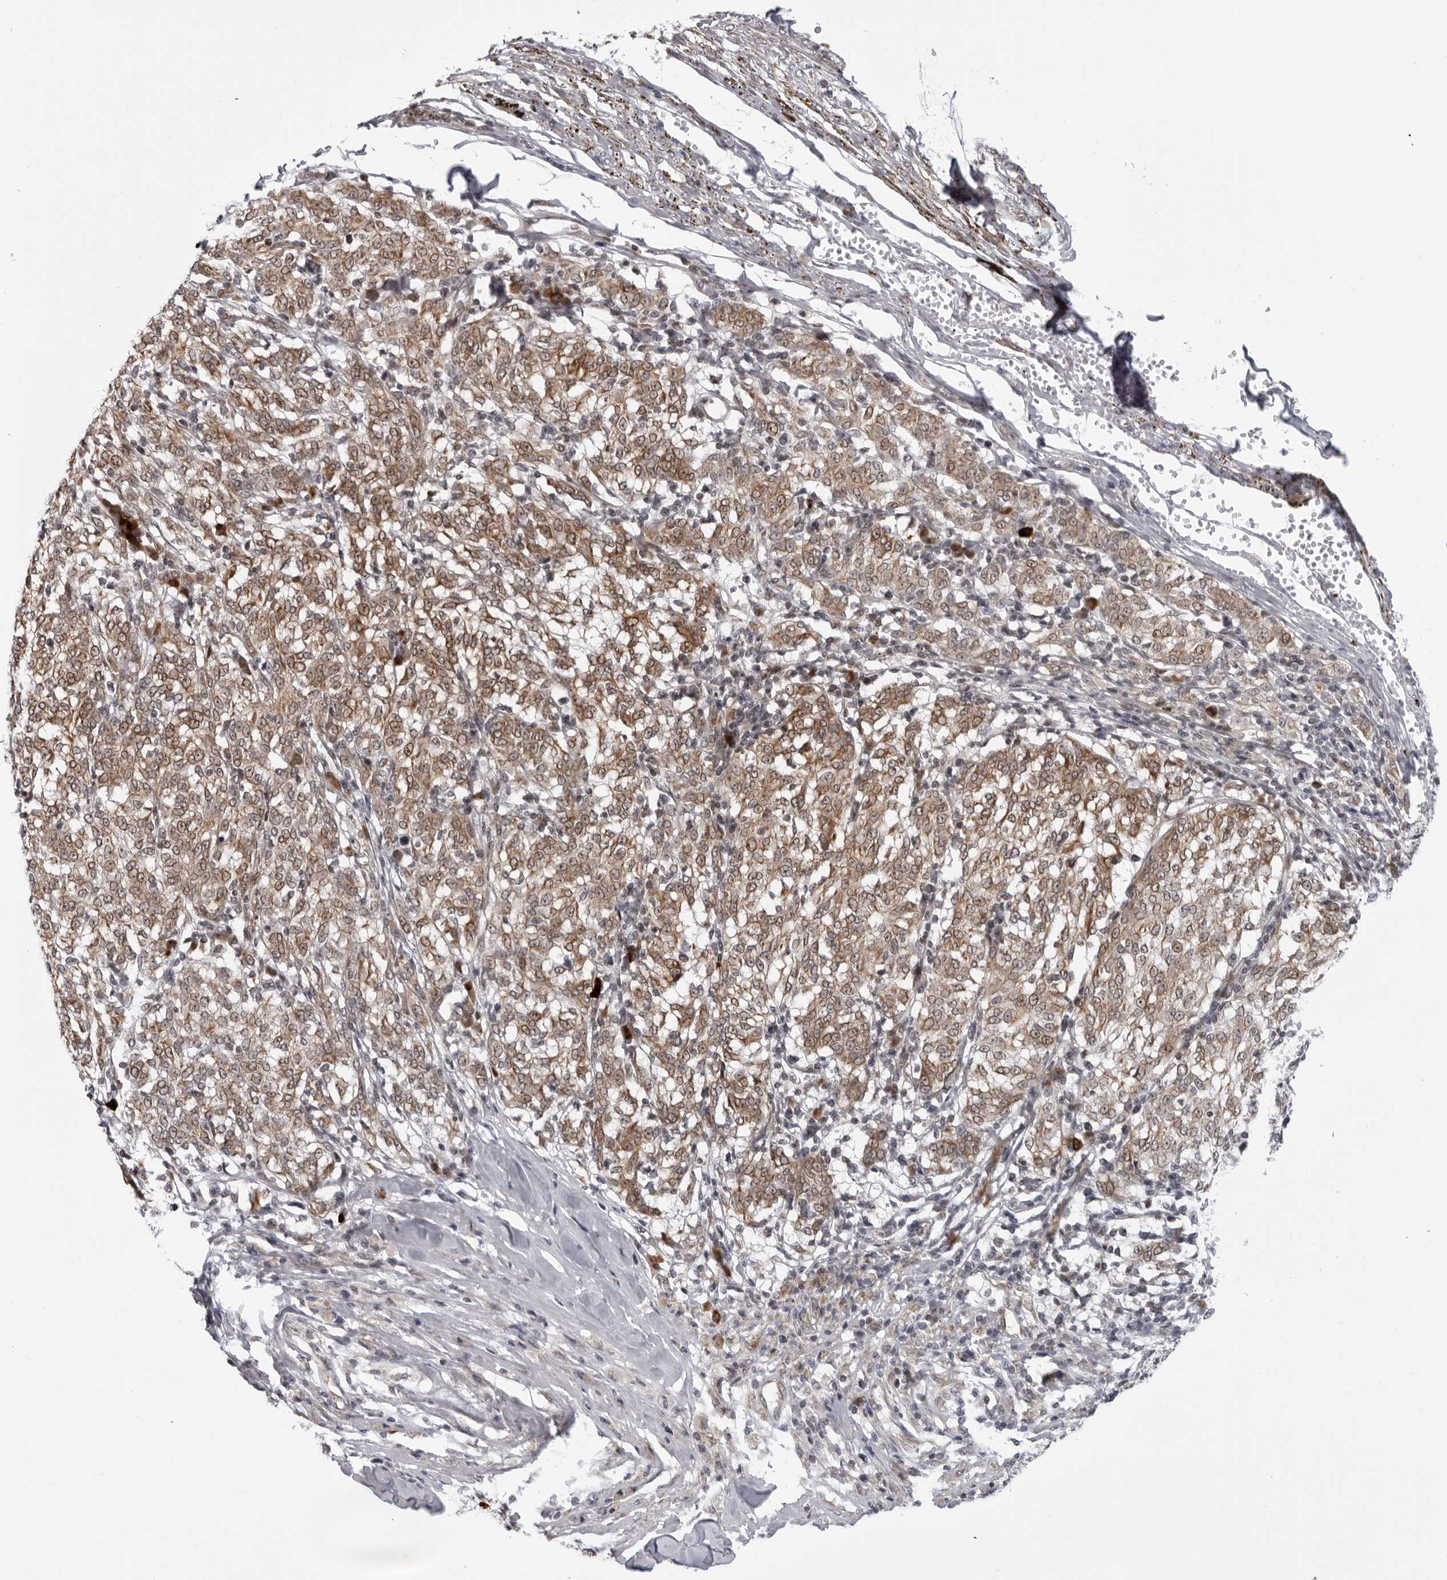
{"staining": {"intensity": "moderate", "quantity": ">75%", "location": "cytoplasmic/membranous"}, "tissue": "melanoma", "cell_type": "Tumor cells", "image_type": "cancer", "snomed": [{"axis": "morphology", "description": "Malignant melanoma, NOS"}, {"axis": "topography", "description": "Skin"}], "caption": "Moderate cytoplasmic/membranous expression for a protein is appreciated in about >75% of tumor cells of malignant melanoma using immunohistochemistry (IHC).", "gene": "GCSAML", "patient": {"sex": "female", "age": 72}}